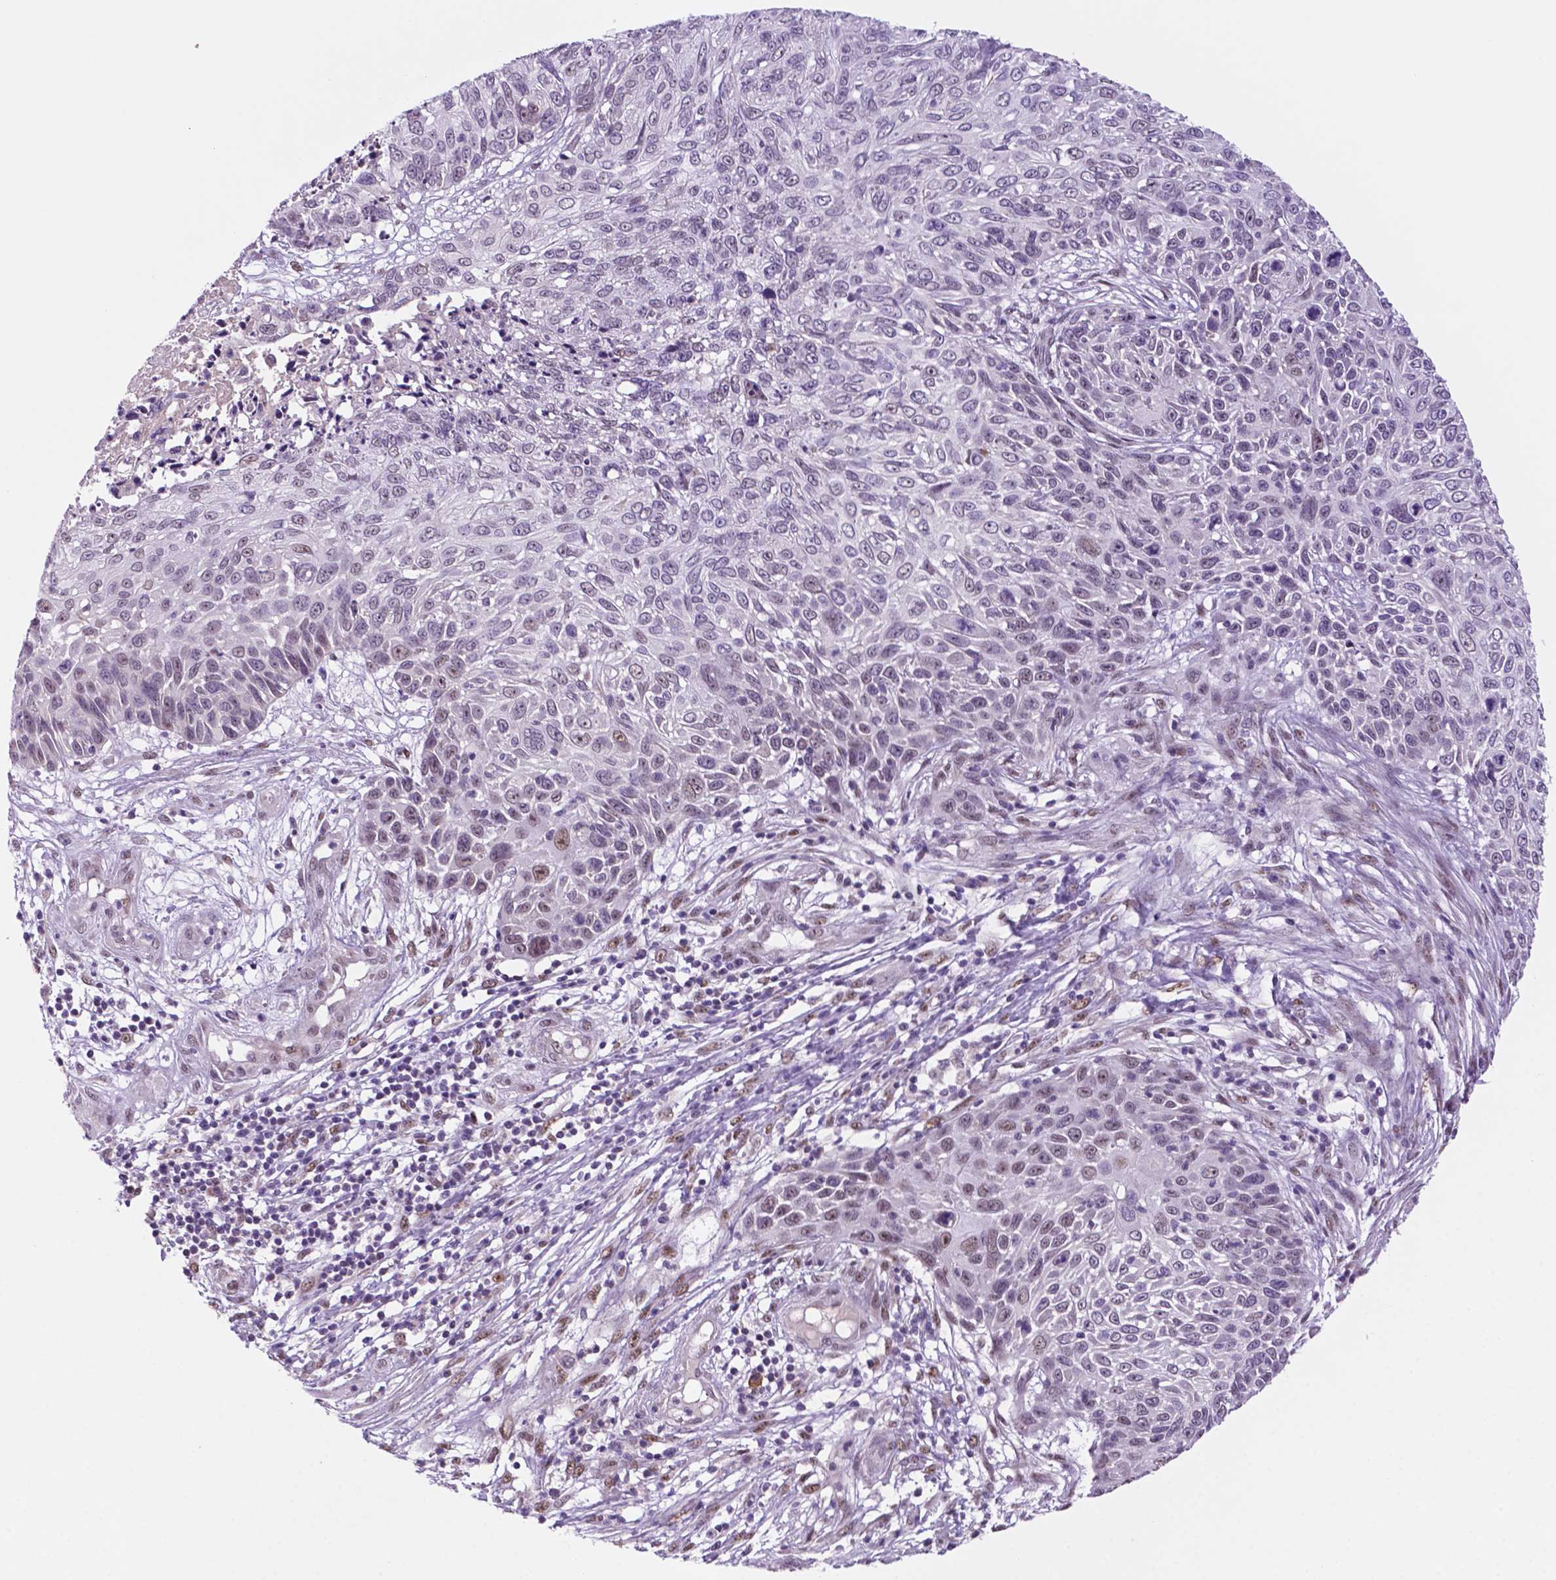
{"staining": {"intensity": "moderate", "quantity": "25%-75%", "location": "nuclear"}, "tissue": "skin cancer", "cell_type": "Tumor cells", "image_type": "cancer", "snomed": [{"axis": "morphology", "description": "Squamous cell carcinoma, NOS"}, {"axis": "topography", "description": "Skin"}], "caption": "IHC (DAB) staining of human skin cancer (squamous cell carcinoma) demonstrates moderate nuclear protein positivity in about 25%-75% of tumor cells. The protein of interest is shown in brown color, while the nuclei are stained blue.", "gene": "C18orf21", "patient": {"sex": "male", "age": 92}}